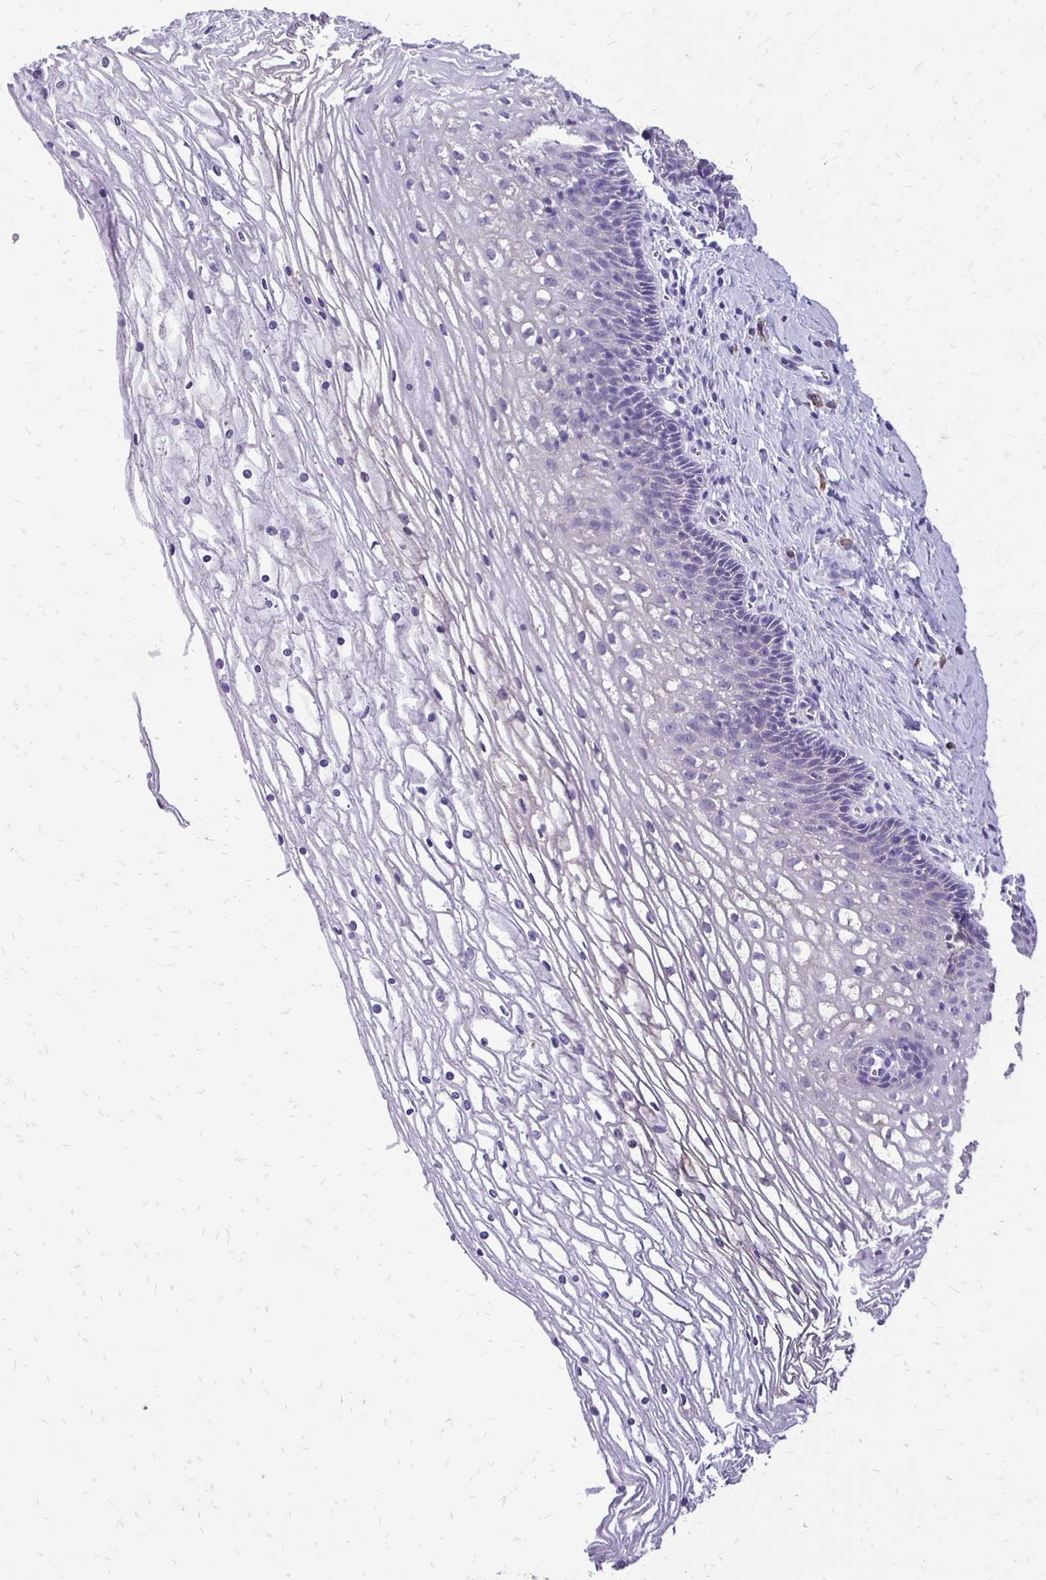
{"staining": {"intensity": "moderate", "quantity": "<25%", "location": "cytoplasmic/membranous"}, "tissue": "cervix", "cell_type": "Glandular cells", "image_type": "normal", "snomed": [{"axis": "morphology", "description": "Normal tissue, NOS"}, {"axis": "topography", "description": "Cervix"}], "caption": "The micrograph displays staining of unremarkable cervix, revealing moderate cytoplasmic/membranous protein staining (brown color) within glandular cells. Nuclei are stained in blue.", "gene": "ANKRD45", "patient": {"sex": "female", "age": 36}}